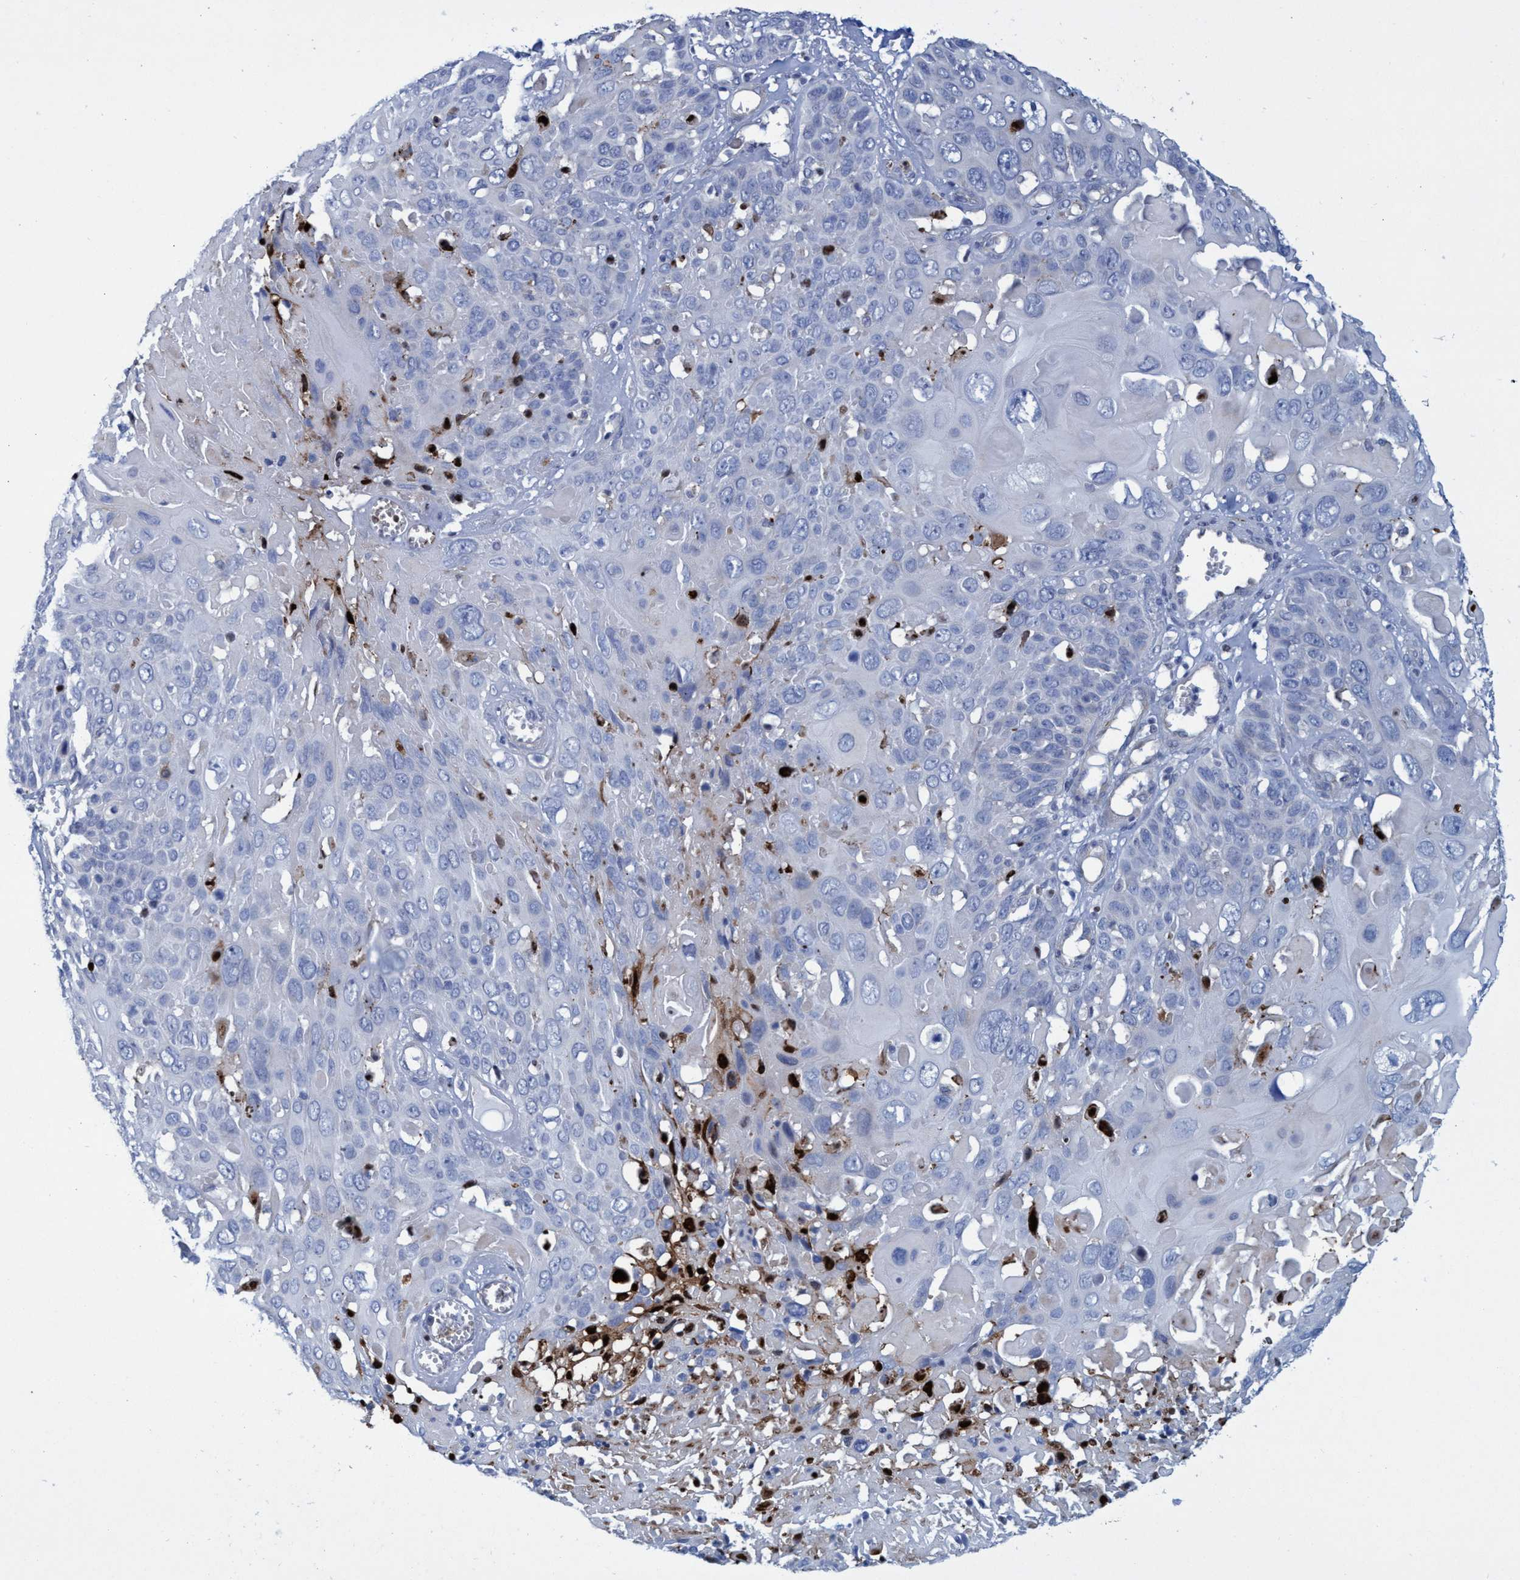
{"staining": {"intensity": "negative", "quantity": "none", "location": "none"}, "tissue": "cervical cancer", "cell_type": "Tumor cells", "image_type": "cancer", "snomed": [{"axis": "morphology", "description": "Squamous cell carcinoma, NOS"}, {"axis": "topography", "description": "Cervix"}], "caption": "IHC of human cervical squamous cell carcinoma demonstrates no positivity in tumor cells.", "gene": "R3HCC1", "patient": {"sex": "female", "age": 74}}